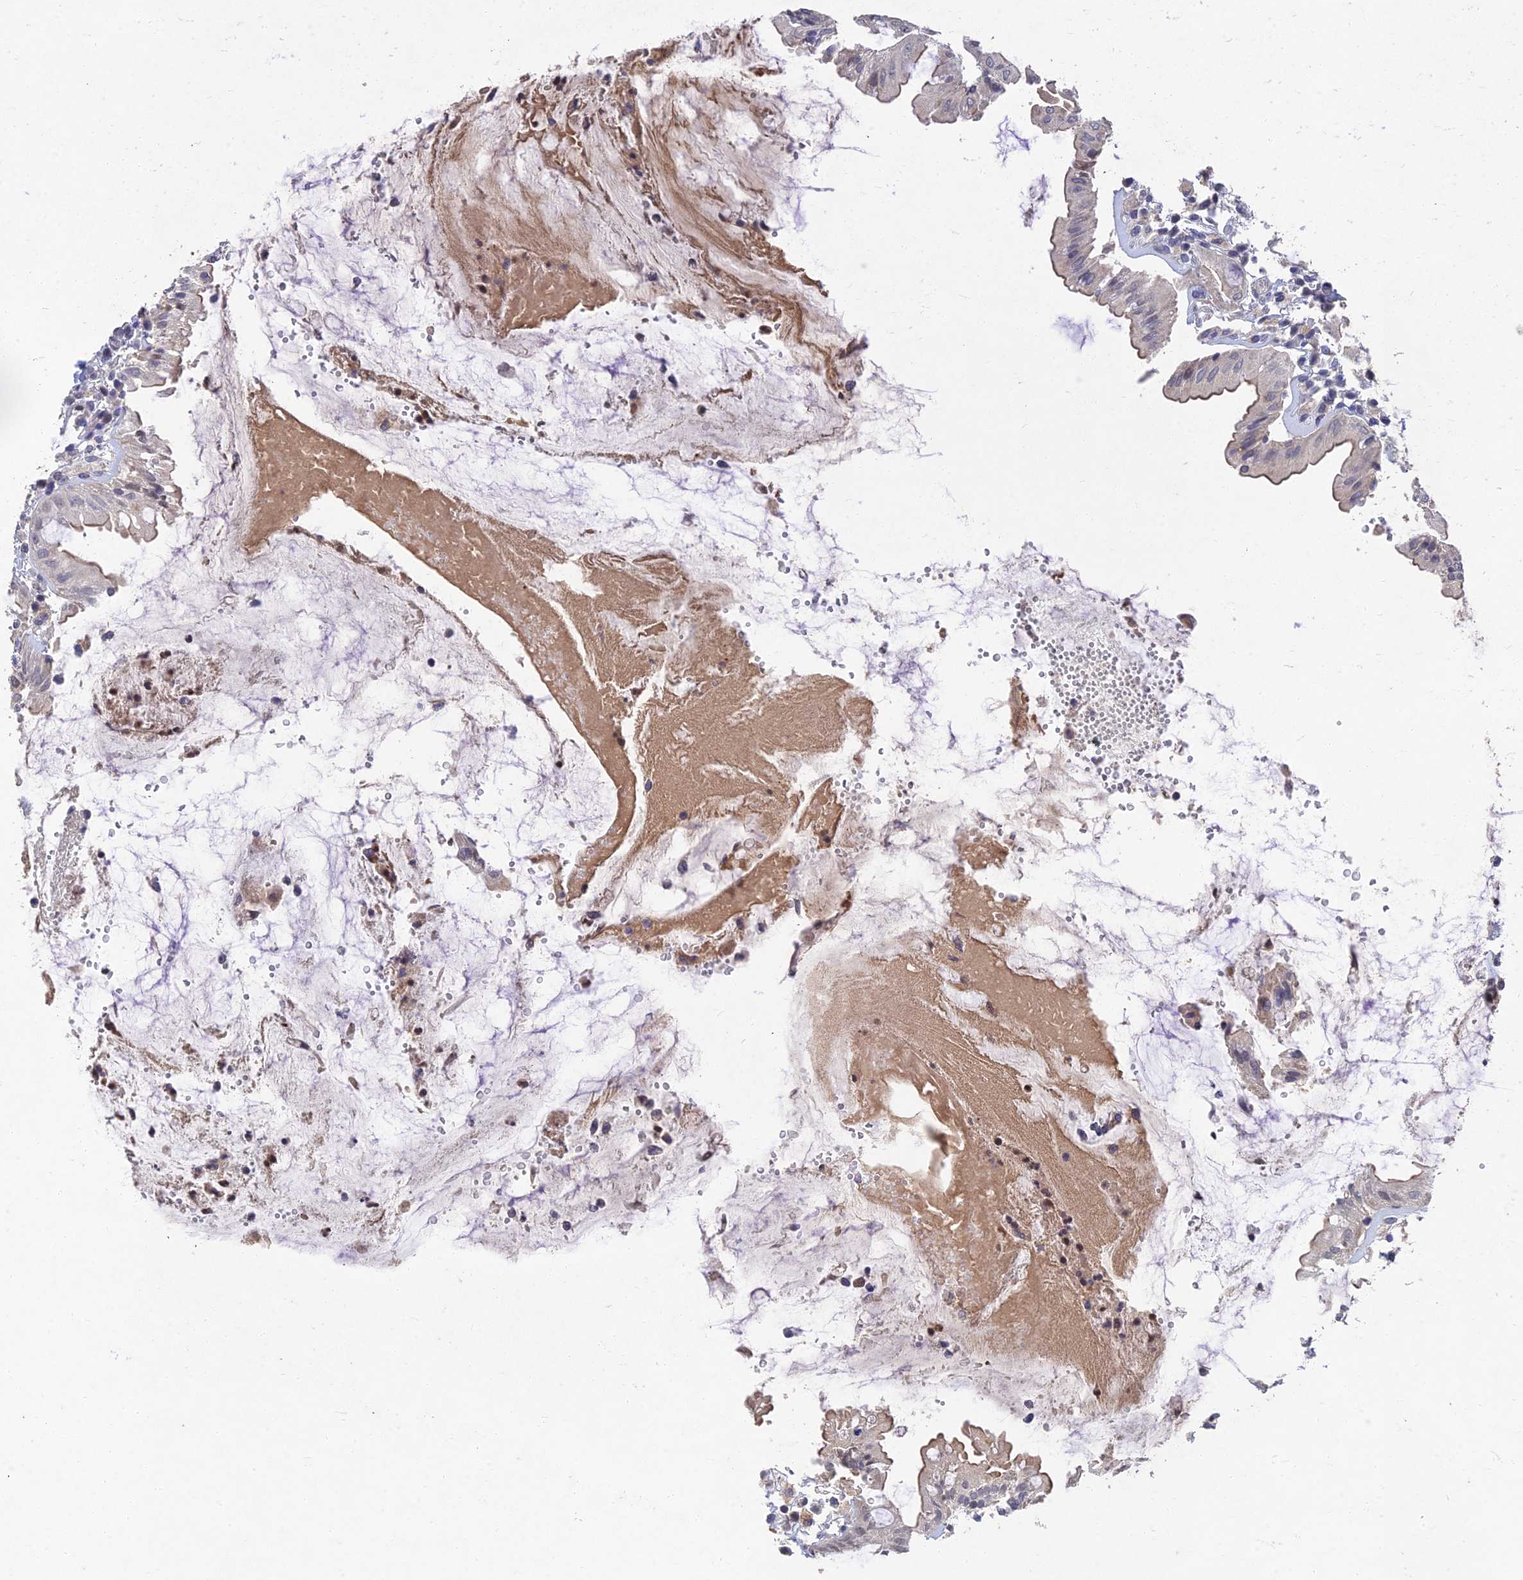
{"staining": {"intensity": "weak", "quantity": "25%-75%", "location": "cytoplasmic/membranous"}, "tissue": "rectum", "cell_type": "Glandular cells", "image_type": "normal", "snomed": [{"axis": "morphology", "description": "Normal tissue, NOS"}, {"axis": "topography", "description": "Rectum"}], "caption": "The micrograph exhibits staining of unremarkable rectum, revealing weak cytoplasmic/membranous protein staining (brown color) within glandular cells.", "gene": "GNA15", "patient": {"sex": "female", "age": 57}}